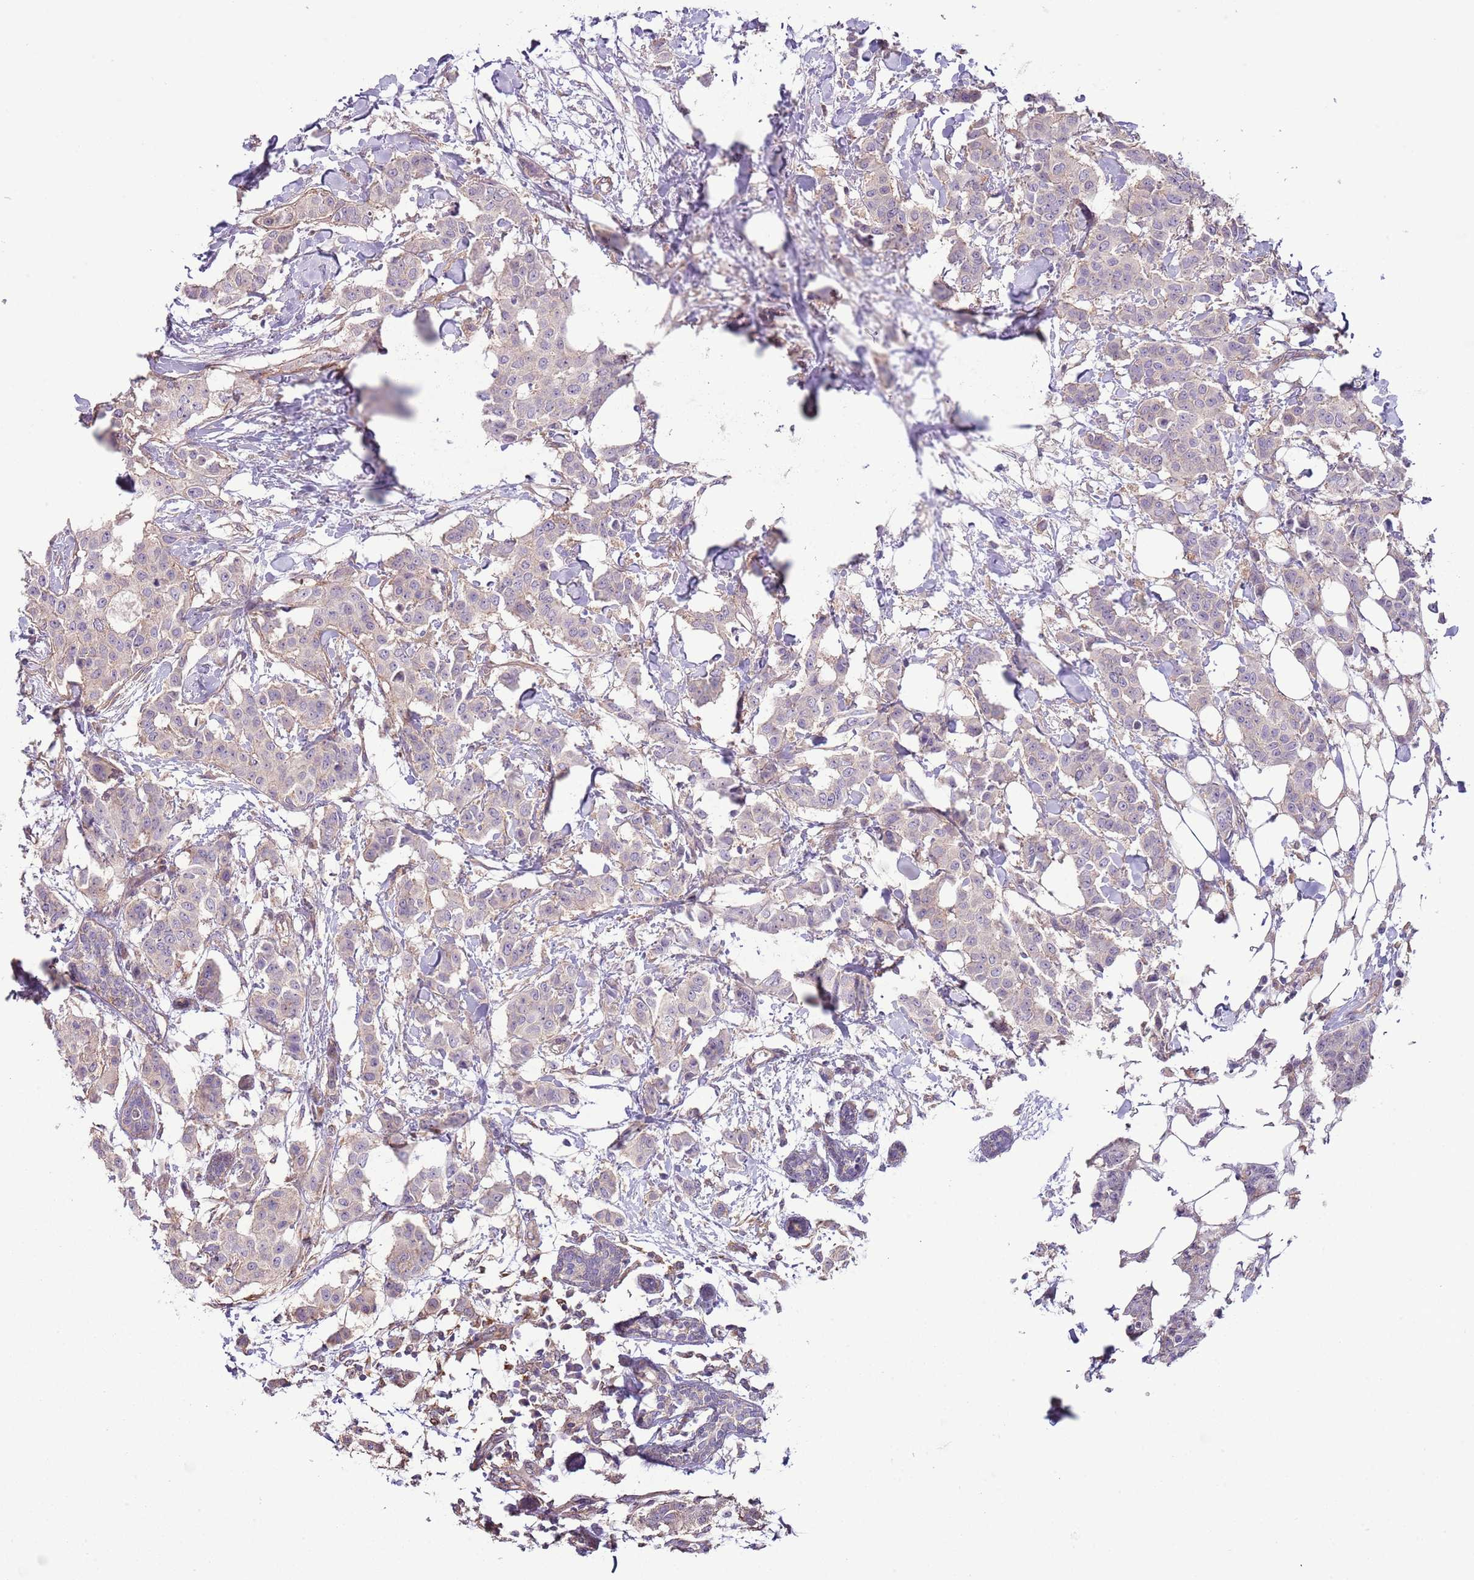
{"staining": {"intensity": "weak", "quantity": "25%-75%", "location": "cytoplasmic/membranous"}, "tissue": "breast cancer", "cell_type": "Tumor cells", "image_type": "cancer", "snomed": [{"axis": "morphology", "description": "Duct carcinoma"}, {"axis": "topography", "description": "Breast"}], "caption": "Protein expression analysis of human breast cancer (infiltrating ductal carcinoma) reveals weak cytoplasmic/membranous expression in approximately 25%-75% of tumor cells.", "gene": "LPIN2", "patient": {"sex": "female", "age": 40}}